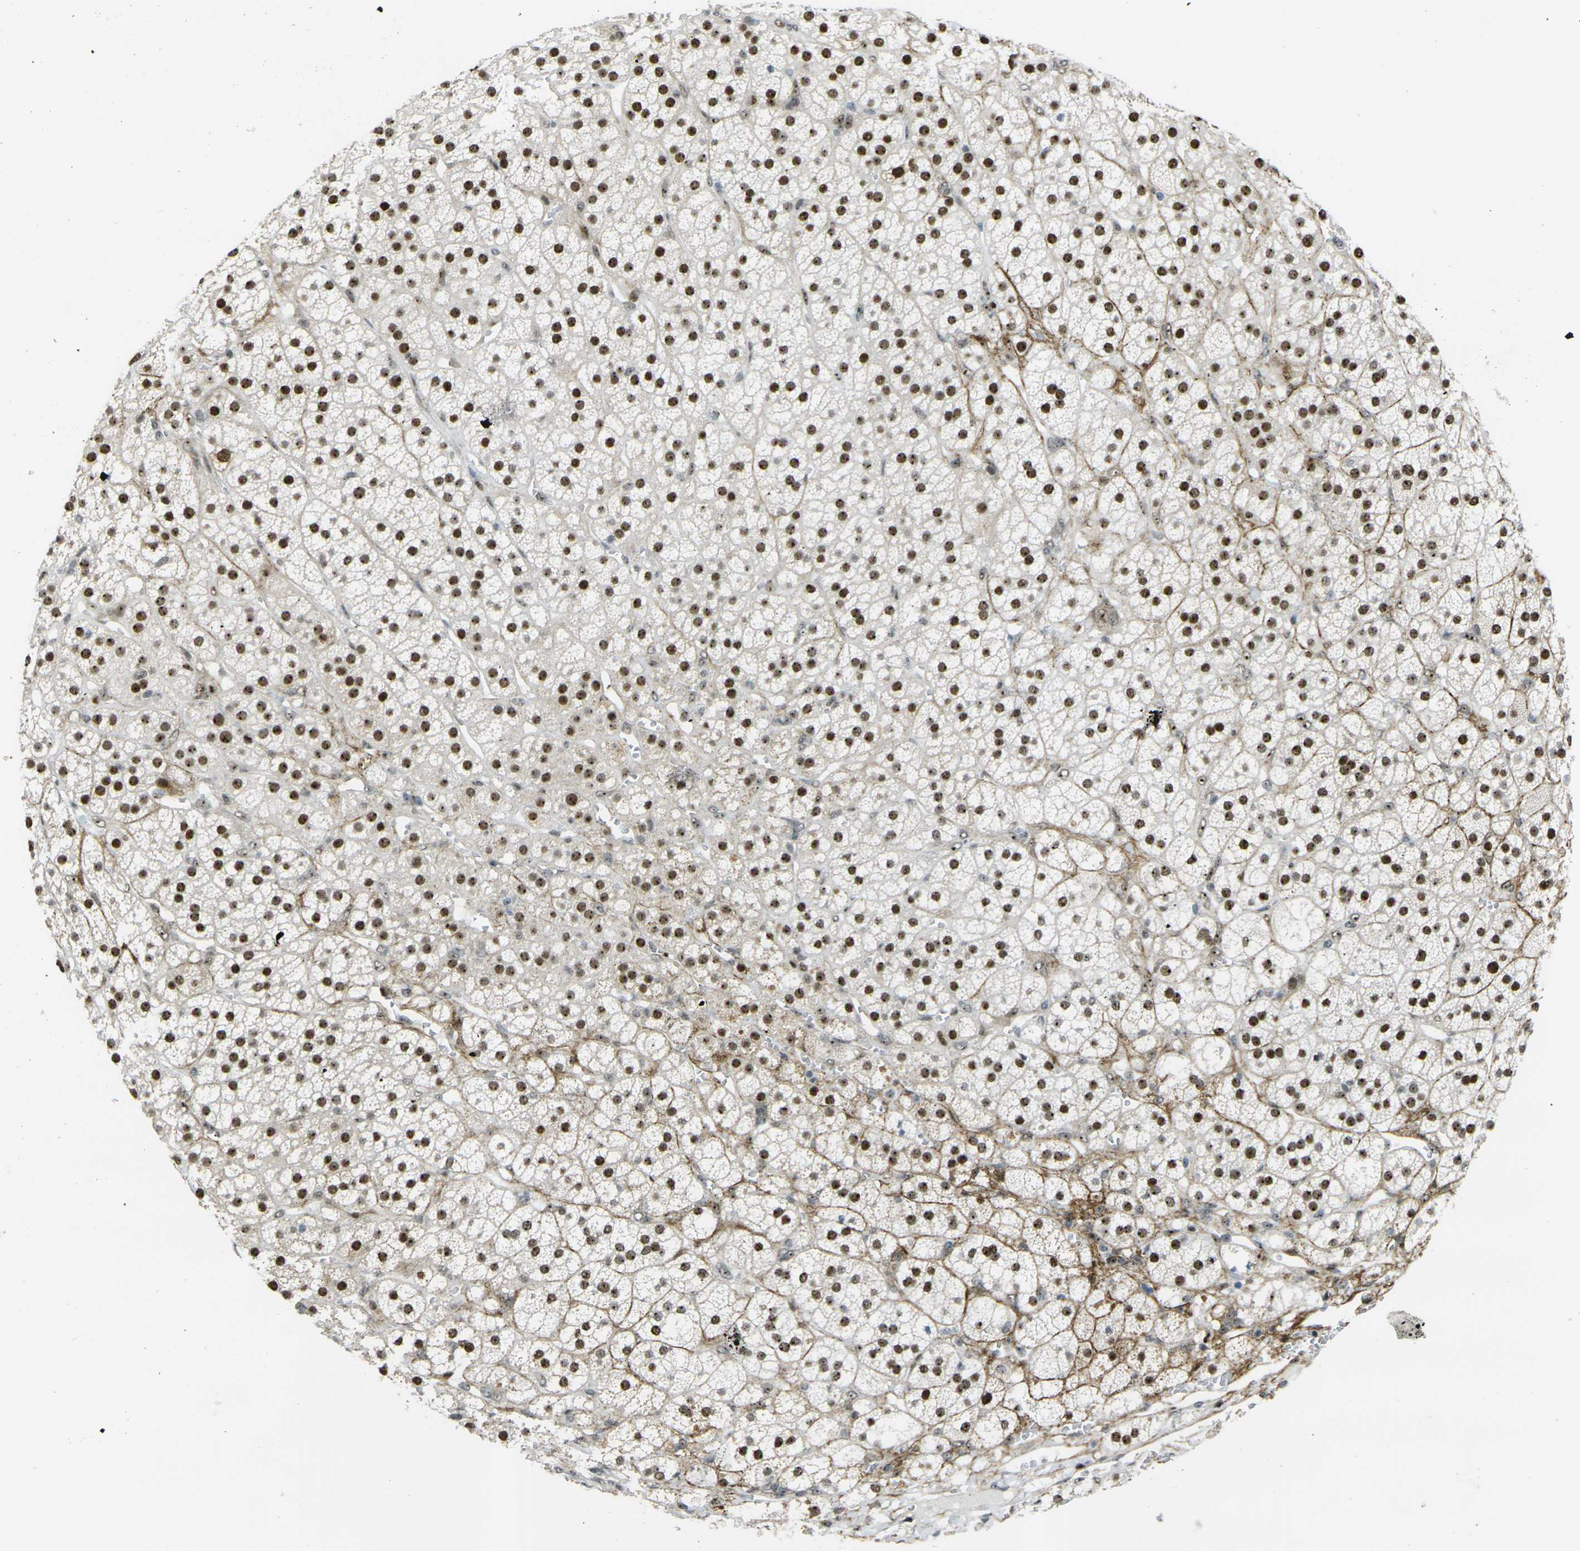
{"staining": {"intensity": "strong", "quantity": ">75%", "location": "cytoplasmic/membranous,nuclear"}, "tissue": "adrenal gland", "cell_type": "Glandular cells", "image_type": "normal", "snomed": [{"axis": "morphology", "description": "Normal tissue, NOS"}, {"axis": "topography", "description": "Adrenal gland"}], "caption": "A high-resolution histopathology image shows immunohistochemistry (IHC) staining of normal adrenal gland, which reveals strong cytoplasmic/membranous,nuclear staining in approximately >75% of glandular cells.", "gene": "UBE2C", "patient": {"sex": "male", "age": 56}}